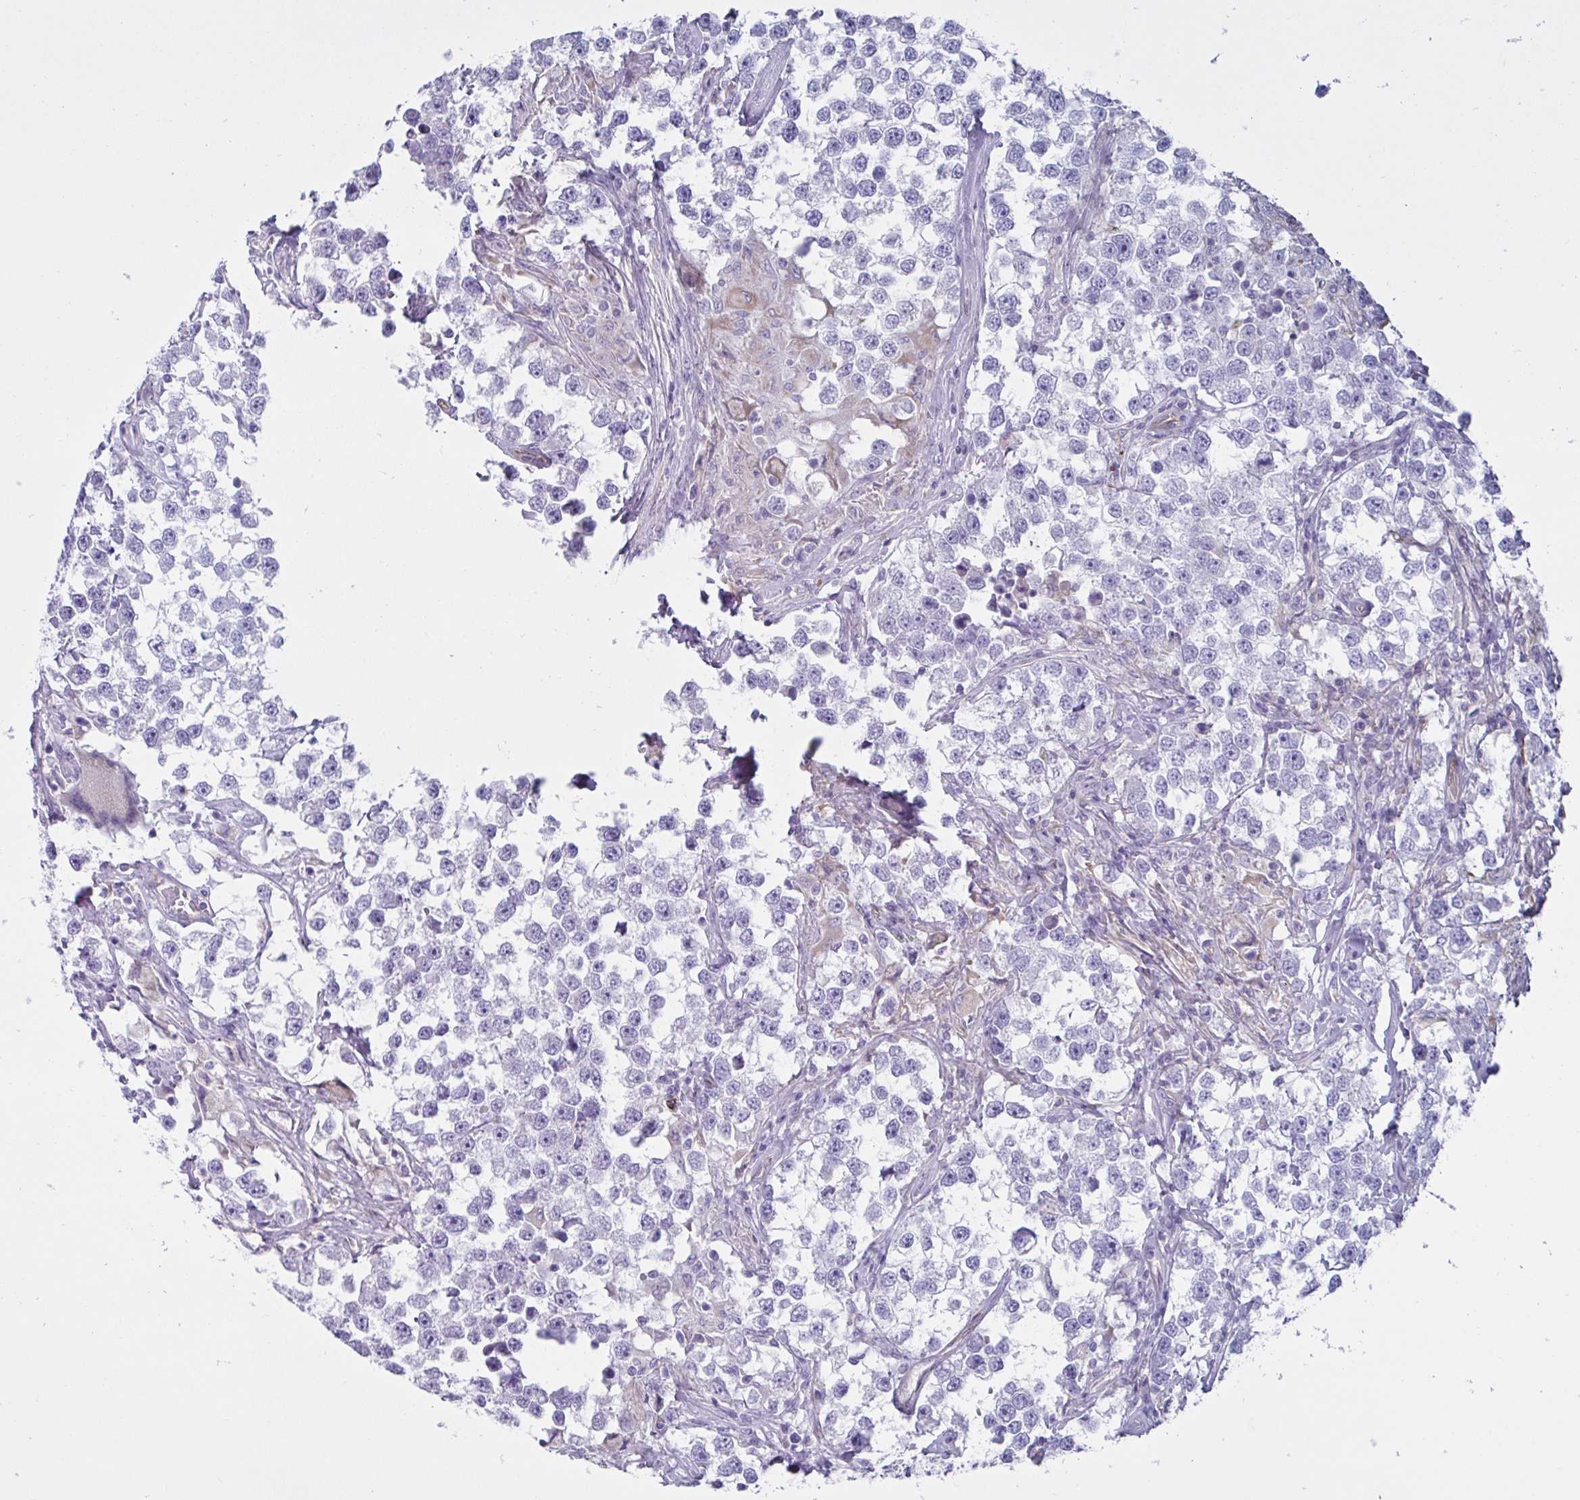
{"staining": {"intensity": "negative", "quantity": "none", "location": "none"}, "tissue": "testis cancer", "cell_type": "Tumor cells", "image_type": "cancer", "snomed": [{"axis": "morphology", "description": "Seminoma, NOS"}, {"axis": "topography", "description": "Testis"}], "caption": "Tumor cells show no significant protein positivity in testis seminoma.", "gene": "TMEM86B", "patient": {"sex": "male", "age": 46}}